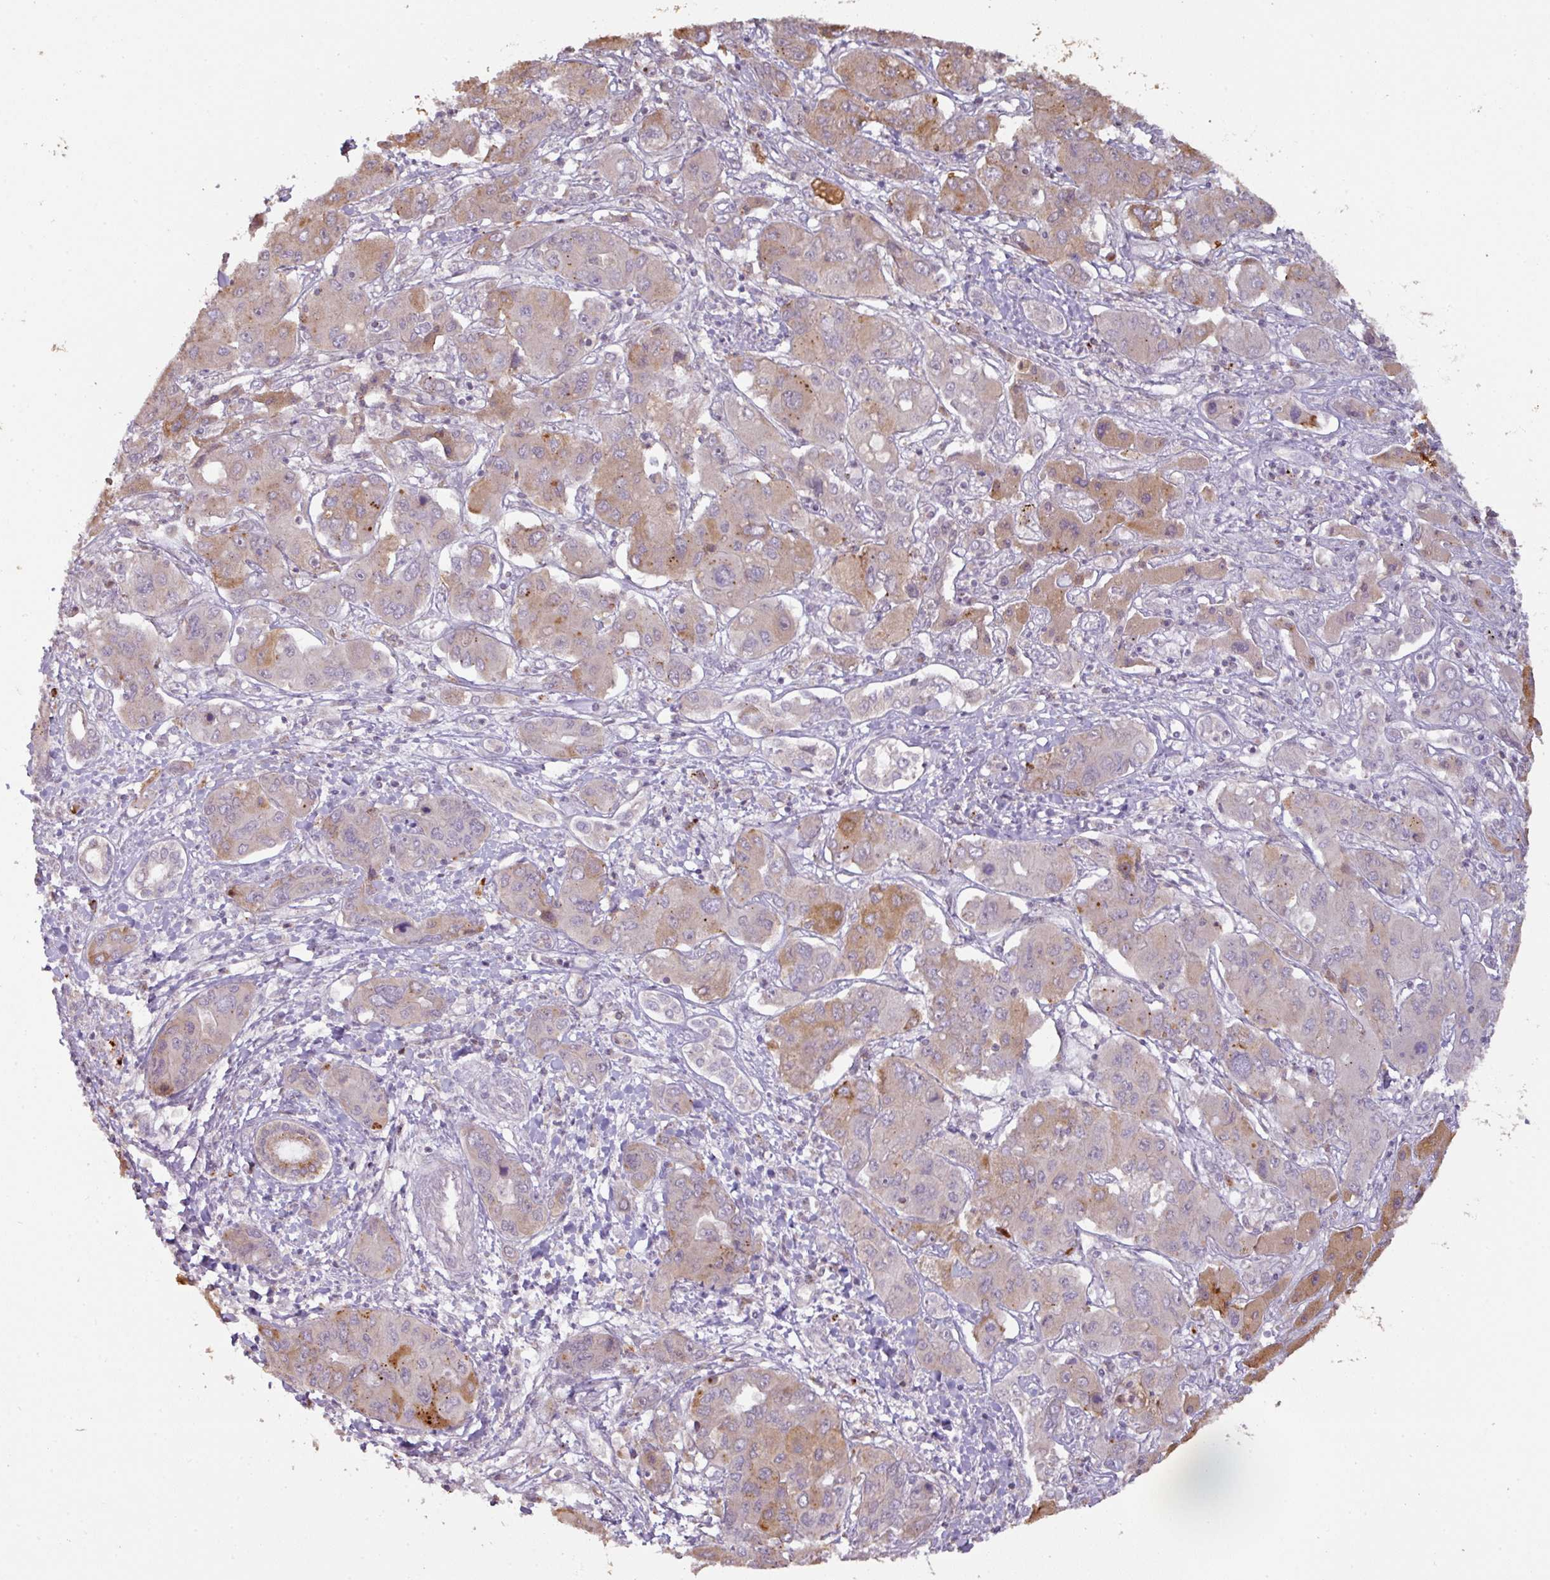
{"staining": {"intensity": "moderate", "quantity": "<25%", "location": "cytoplasmic/membranous"}, "tissue": "liver cancer", "cell_type": "Tumor cells", "image_type": "cancer", "snomed": [{"axis": "morphology", "description": "Cholangiocarcinoma"}, {"axis": "topography", "description": "Liver"}], "caption": "This image shows immunohistochemistry staining of human cholangiocarcinoma (liver), with low moderate cytoplasmic/membranous staining in about <25% of tumor cells.", "gene": "CXCR5", "patient": {"sex": "male", "age": 67}}